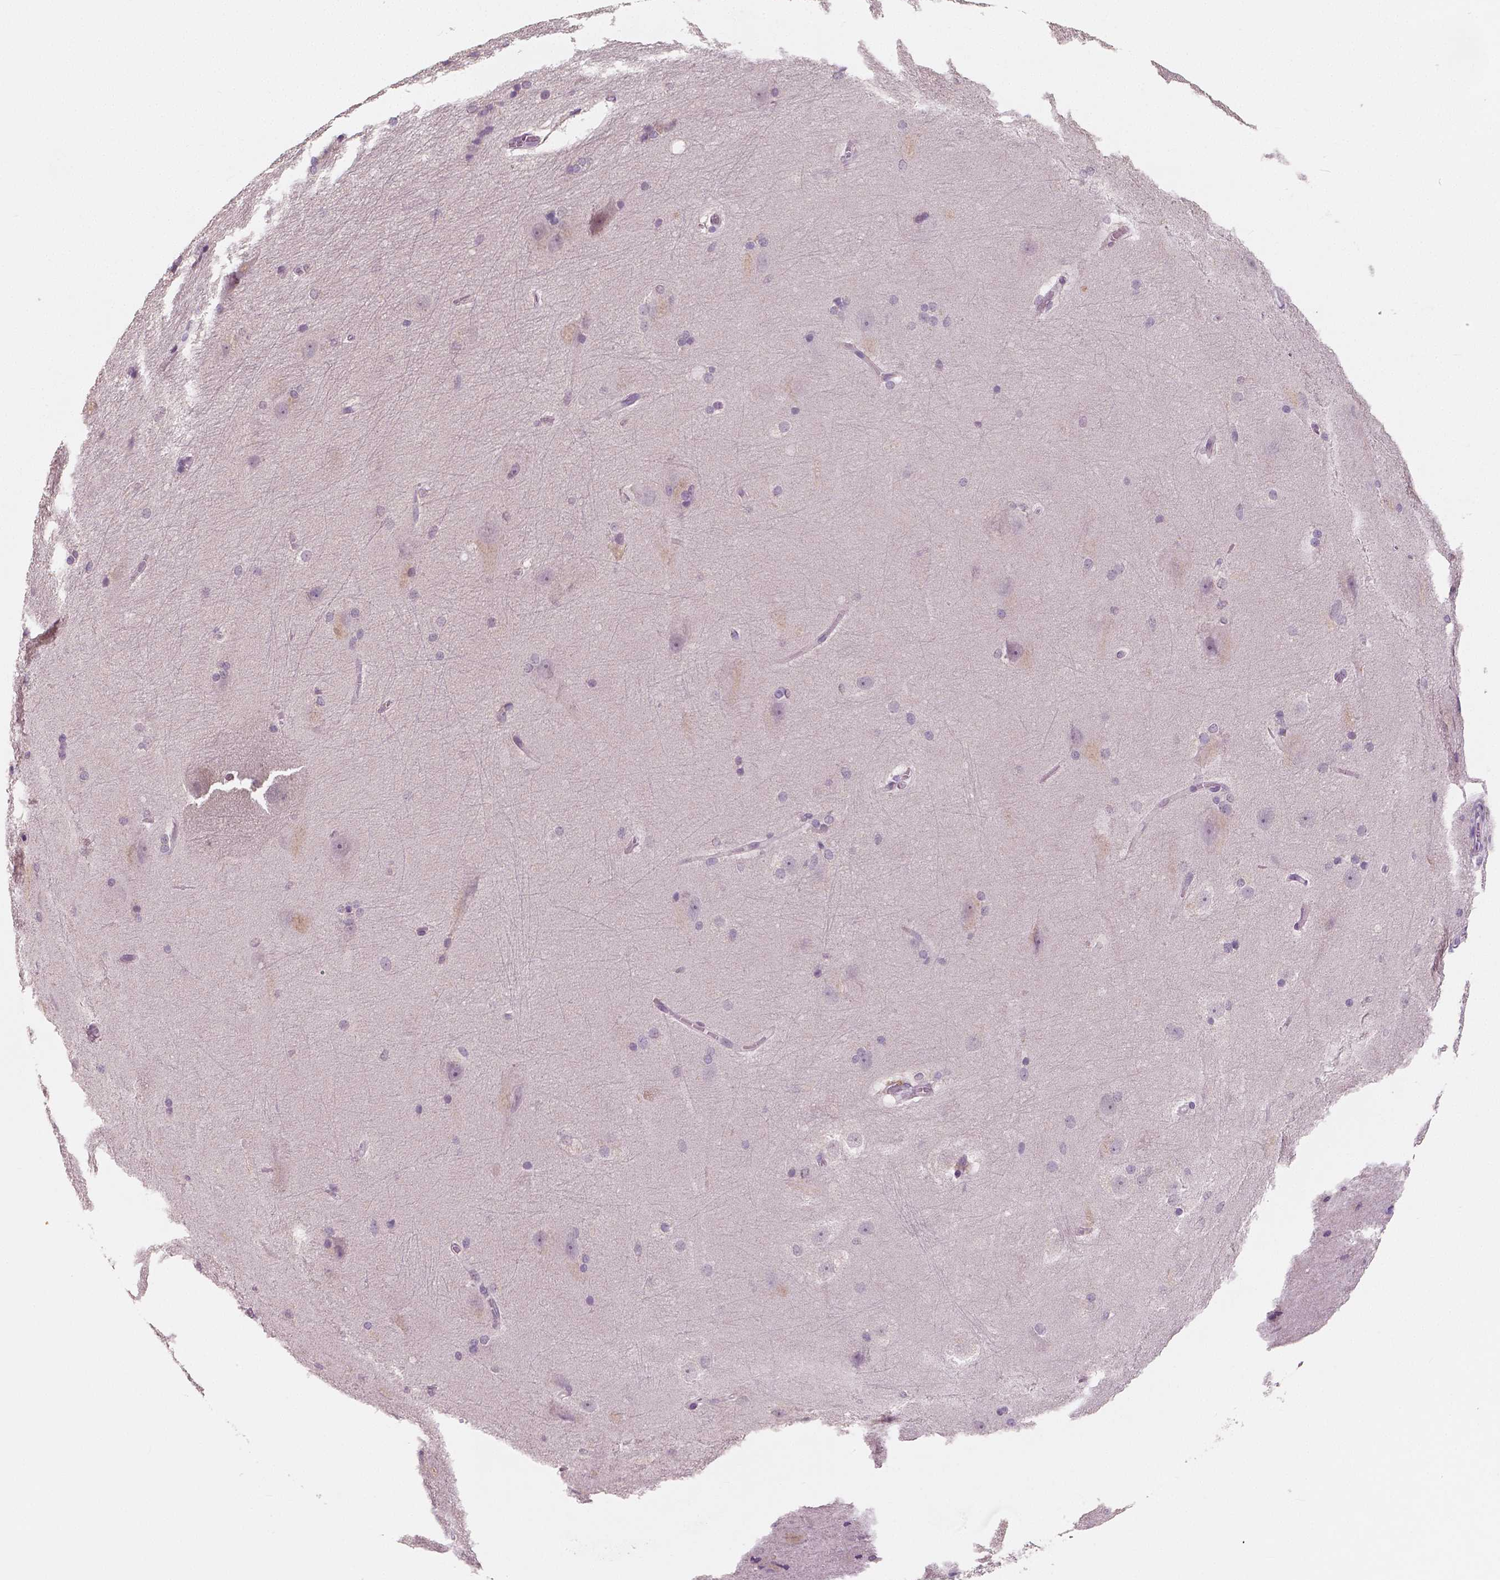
{"staining": {"intensity": "negative", "quantity": "none", "location": "none"}, "tissue": "hippocampus", "cell_type": "Glial cells", "image_type": "normal", "snomed": [{"axis": "morphology", "description": "Normal tissue, NOS"}, {"axis": "topography", "description": "Cerebral cortex"}, {"axis": "topography", "description": "Hippocampus"}], "caption": "This is a micrograph of immunohistochemistry (IHC) staining of benign hippocampus, which shows no positivity in glial cells.", "gene": "RNASE7", "patient": {"sex": "female", "age": 19}}